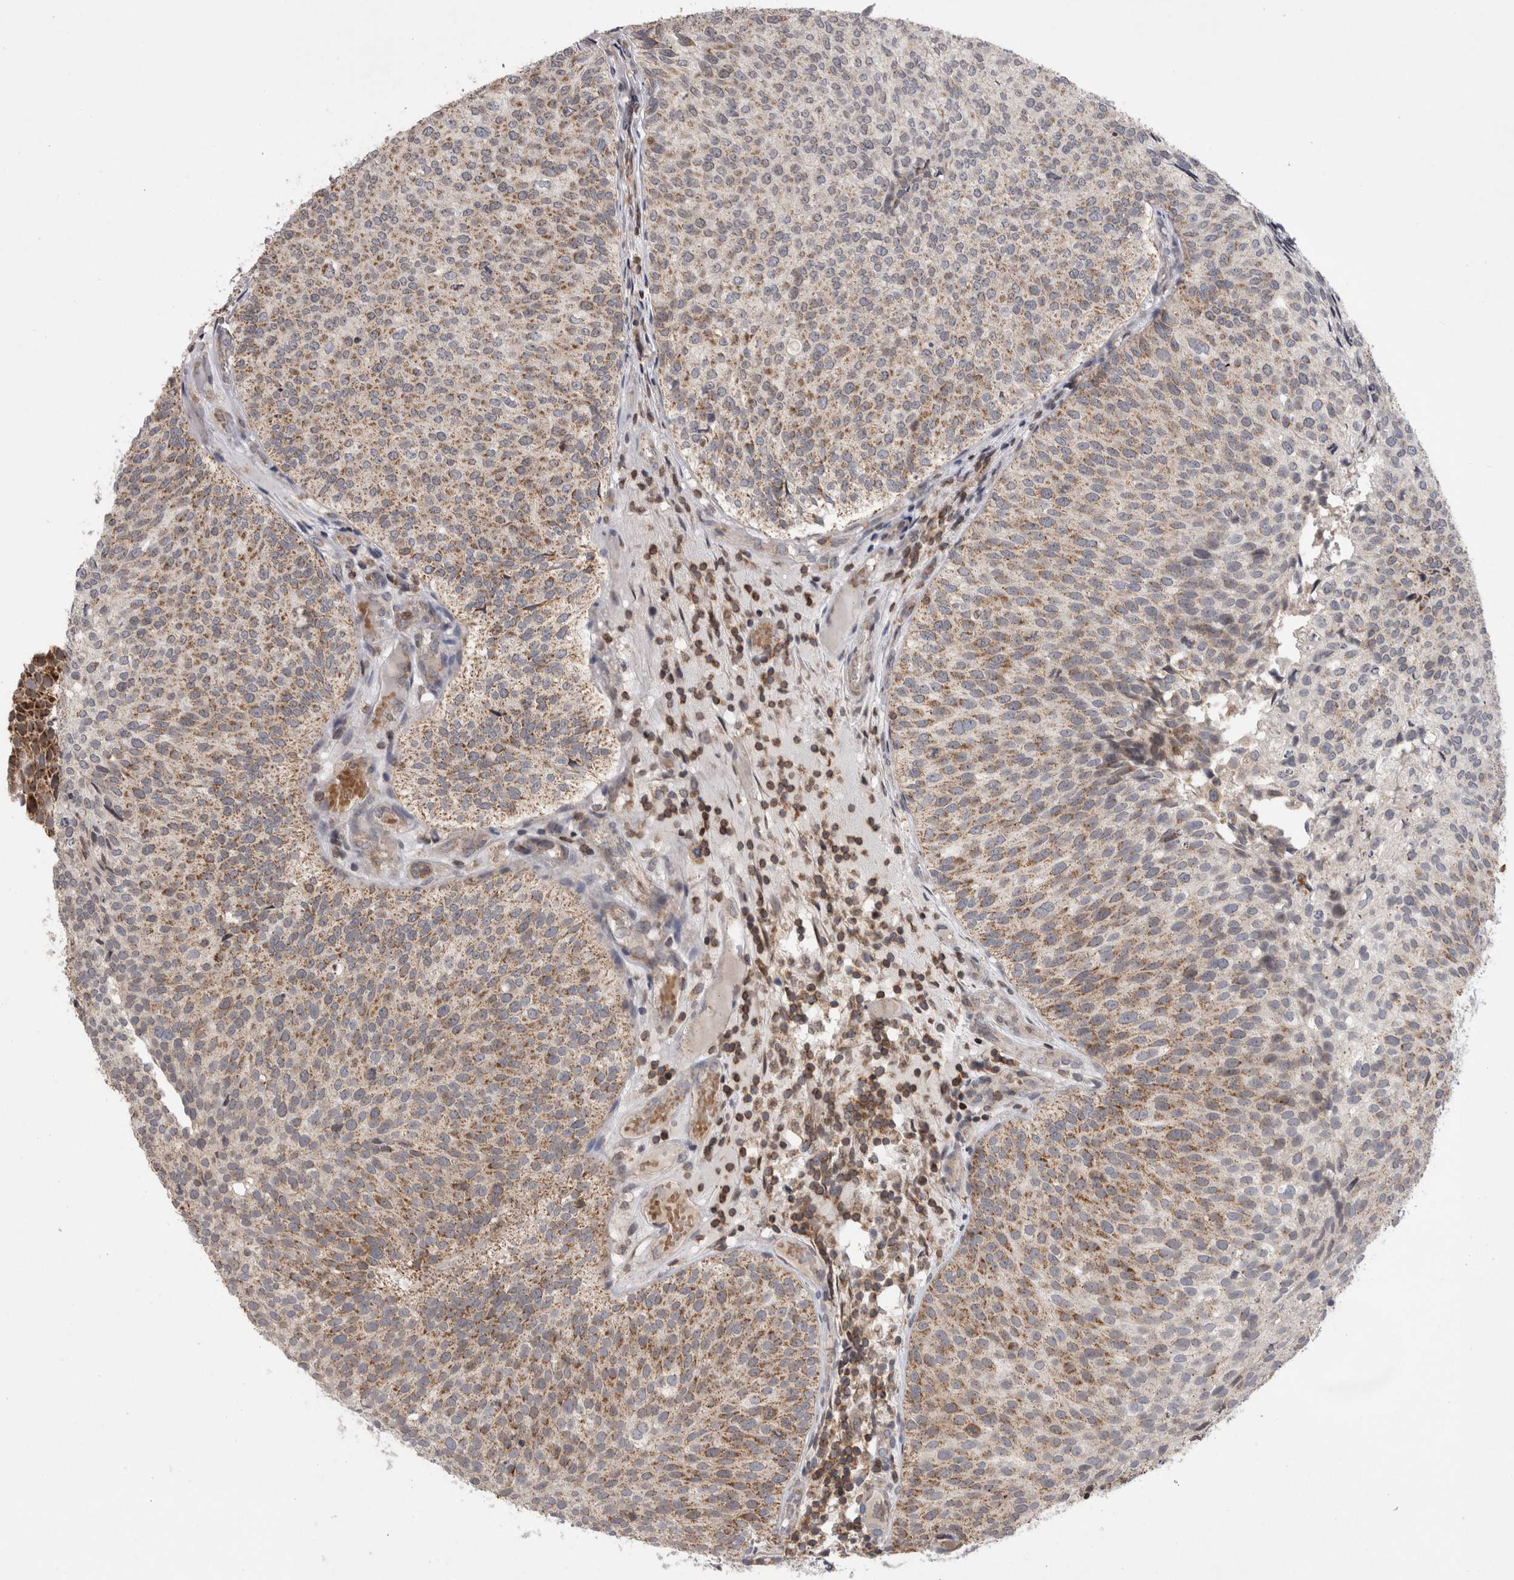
{"staining": {"intensity": "moderate", "quantity": ">75%", "location": "cytoplasmic/membranous"}, "tissue": "urothelial cancer", "cell_type": "Tumor cells", "image_type": "cancer", "snomed": [{"axis": "morphology", "description": "Urothelial carcinoma, Low grade"}, {"axis": "topography", "description": "Urinary bladder"}], "caption": "Immunohistochemistry photomicrograph of low-grade urothelial carcinoma stained for a protein (brown), which reveals medium levels of moderate cytoplasmic/membranous staining in about >75% of tumor cells.", "gene": "DARS2", "patient": {"sex": "male", "age": 86}}